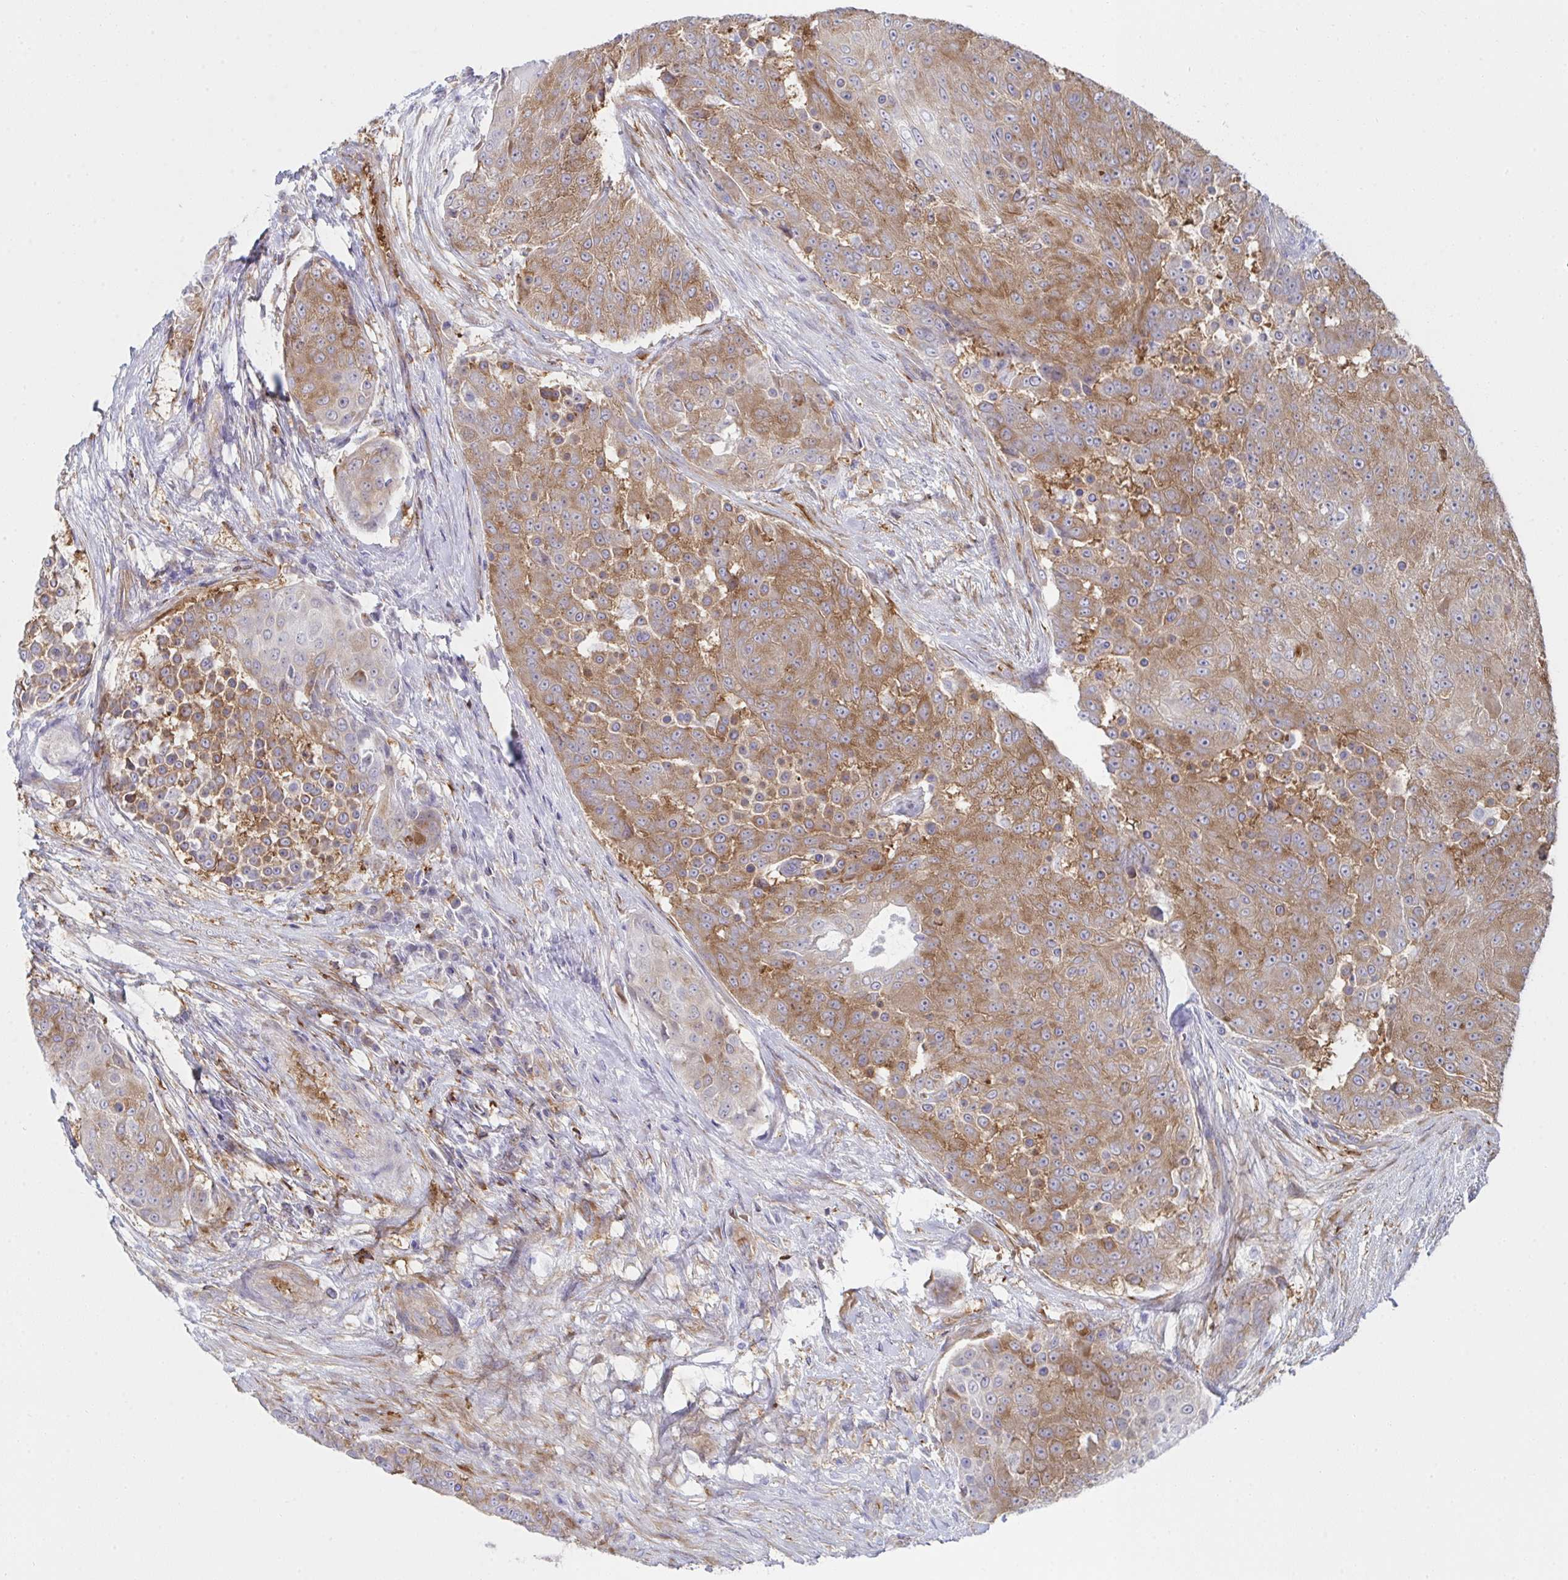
{"staining": {"intensity": "moderate", "quantity": ">75%", "location": "cytoplasmic/membranous"}, "tissue": "urothelial cancer", "cell_type": "Tumor cells", "image_type": "cancer", "snomed": [{"axis": "morphology", "description": "Urothelial carcinoma, High grade"}, {"axis": "topography", "description": "Urinary bladder"}], "caption": "A high-resolution image shows immunohistochemistry (IHC) staining of high-grade urothelial carcinoma, which demonstrates moderate cytoplasmic/membranous expression in approximately >75% of tumor cells.", "gene": "WNK1", "patient": {"sex": "female", "age": 63}}